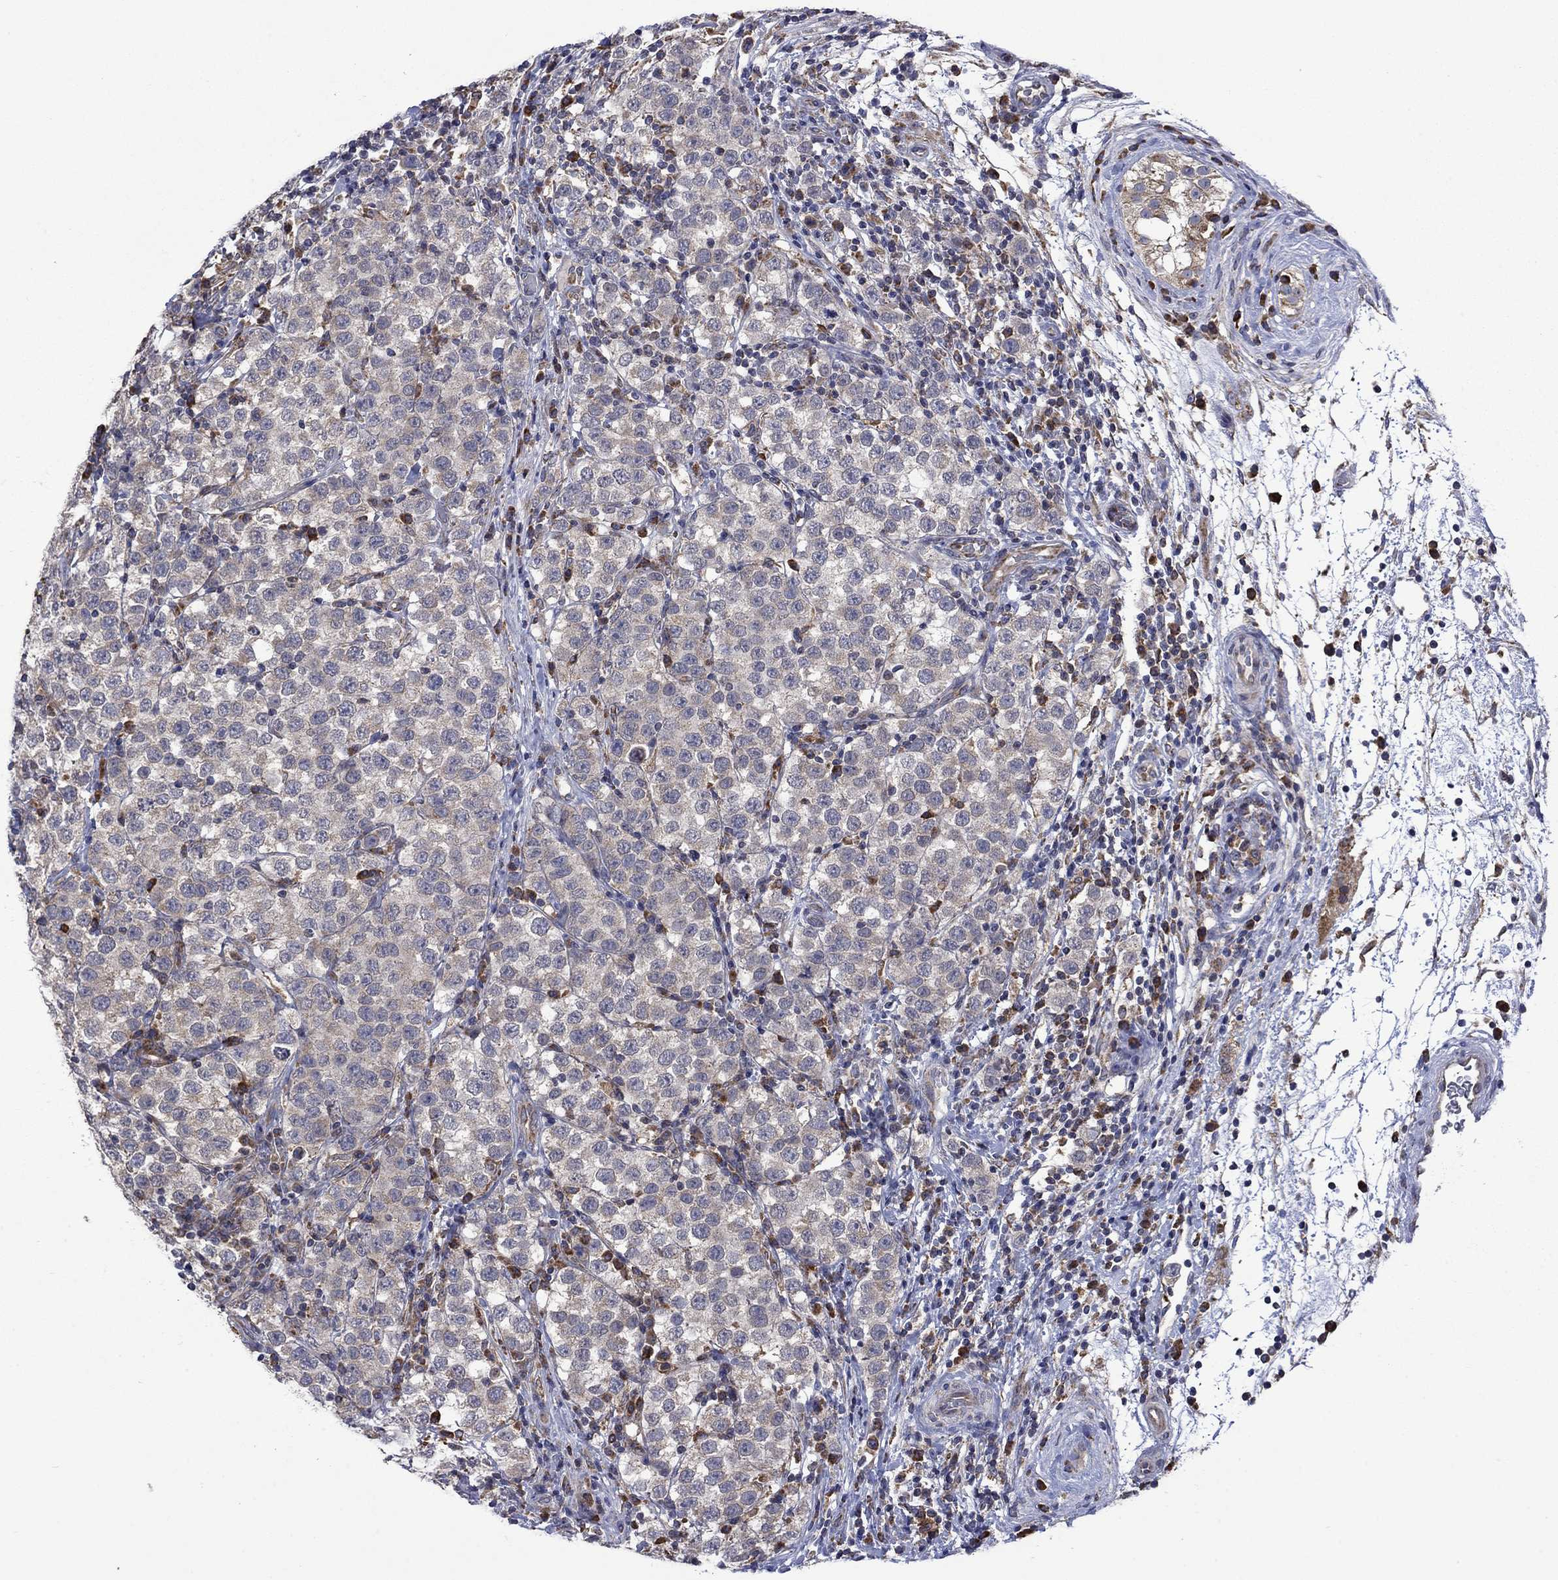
{"staining": {"intensity": "weak", "quantity": "<25%", "location": "cytoplasmic/membranous"}, "tissue": "testis cancer", "cell_type": "Tumor cells", "image_type": "cancer", "snomed": [{"axis": "morphology", "description": "Seminoma, NOS"}, {"axis": "topography", "description": "Testis"}], "caption": "This photomicrograph is of seminoma (testis) stained with immunohistochemistry (IHC) to label a protein in brown with the nuclei are counter-stained blue. There is no staining in tumor cells. Brightfield microscopy of immunohistochemistry (IHC) stained with DAB (brown) and hematoxylin (blue), captured at high magnification.", "gene": "FURIN", "patient": {"sex": "male", "age": 34}}